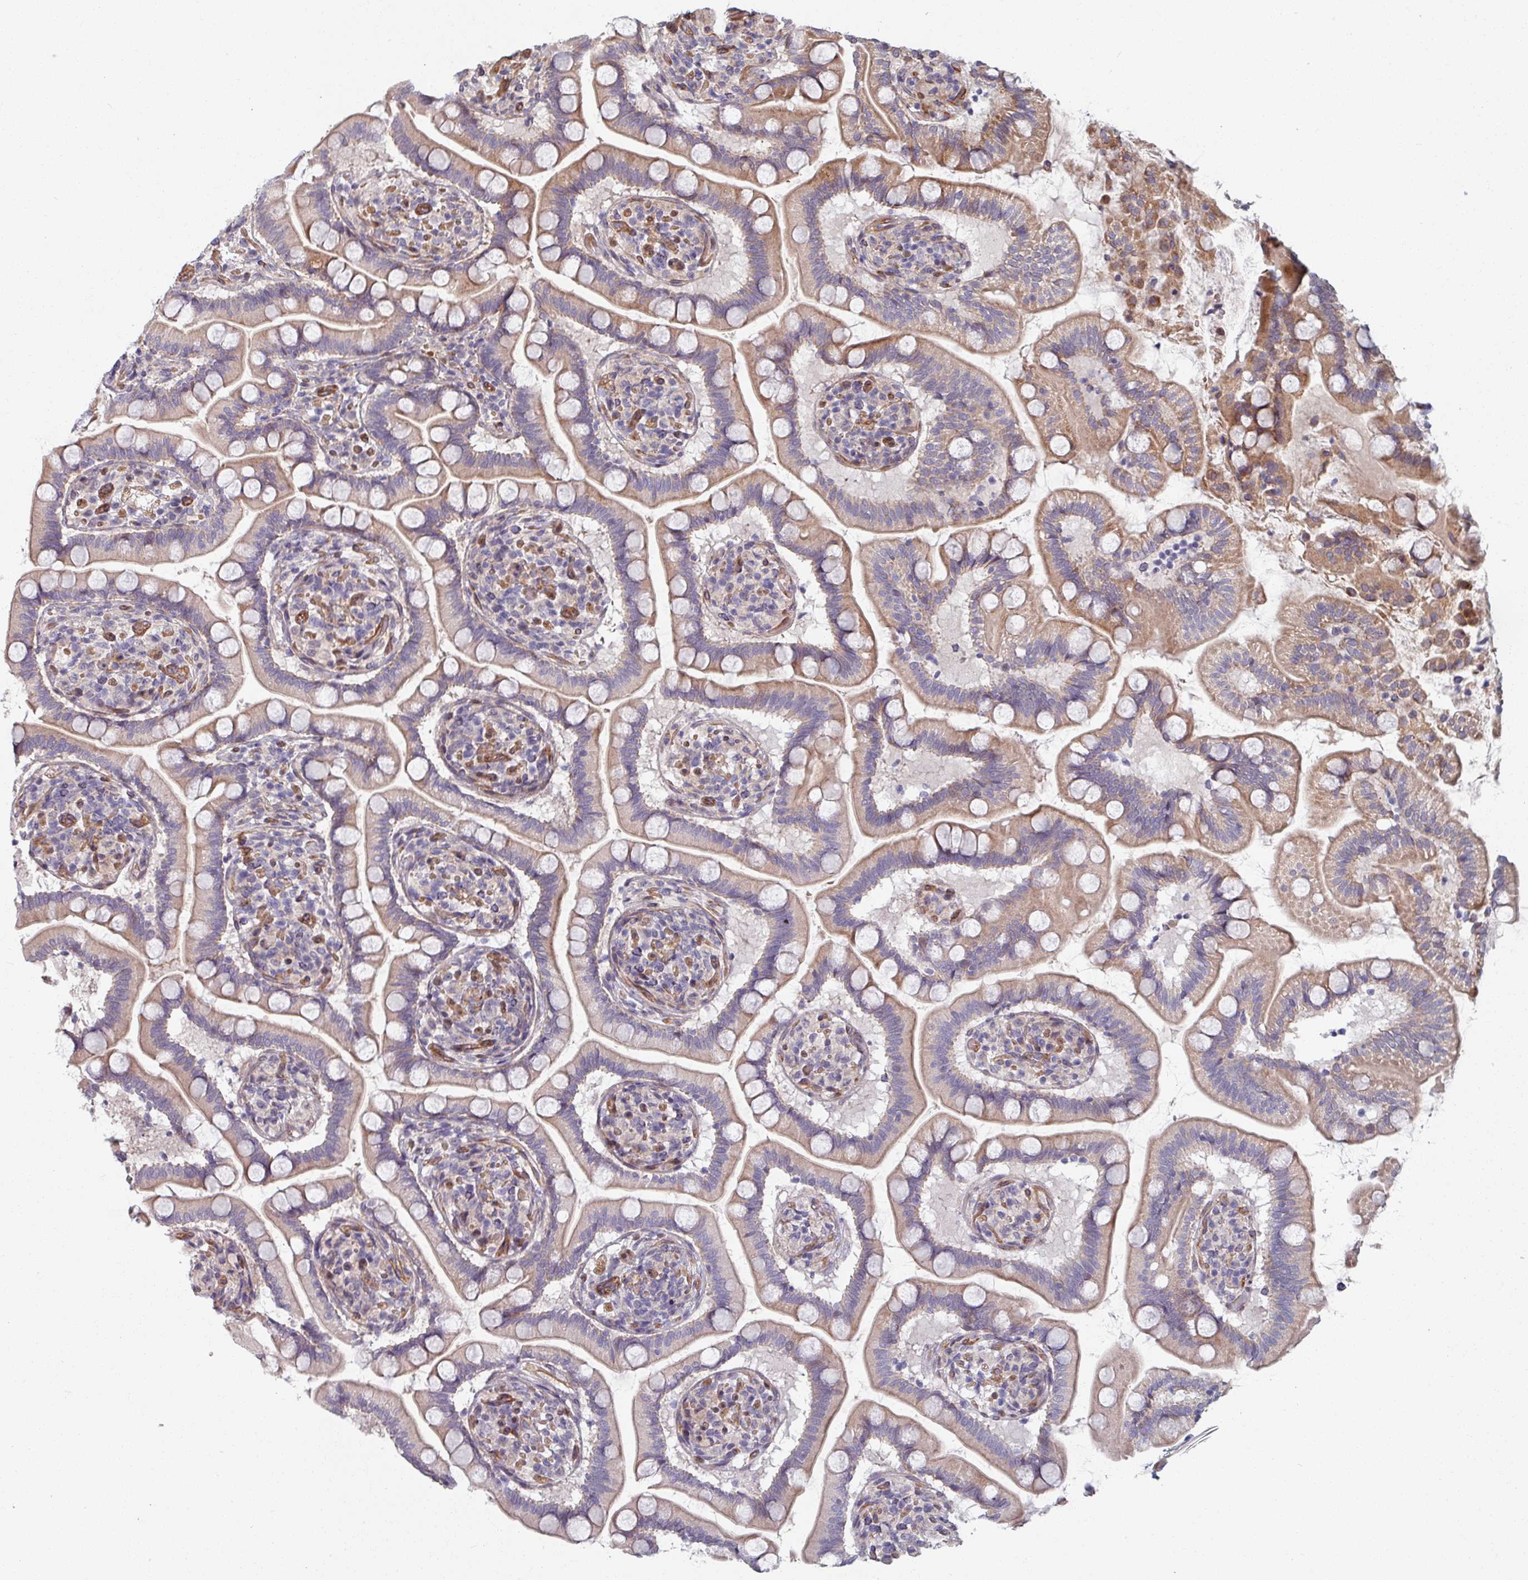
{"staining": {"intensity": "moderate", "quantity": "25%-75%", "location": "cytoplasmic/membranous"}, "tissue": "small intestine", "cell_type": "Glandular cells", "image_type": "normal", "snomed": [{"axis": "morphology", "description": "Normal tissue, NOS"}, {"axis": "topography", "description": "Small intestine"}], "caption": "Immunohistochemistry of normal small intestine shows medium levels of moderate cytoplasmic/membranous positivity in approximately 25%-75% of glandular cells. The staining was performed using DAB (3,3'-diaminobenzidine) to visualize the protein expression in brown, while the nuclei were stained in blue with hematoxylin (Magnification: 20x).", "gene": "C4BPB", "patient": {"sex": "female", "age": 64}}